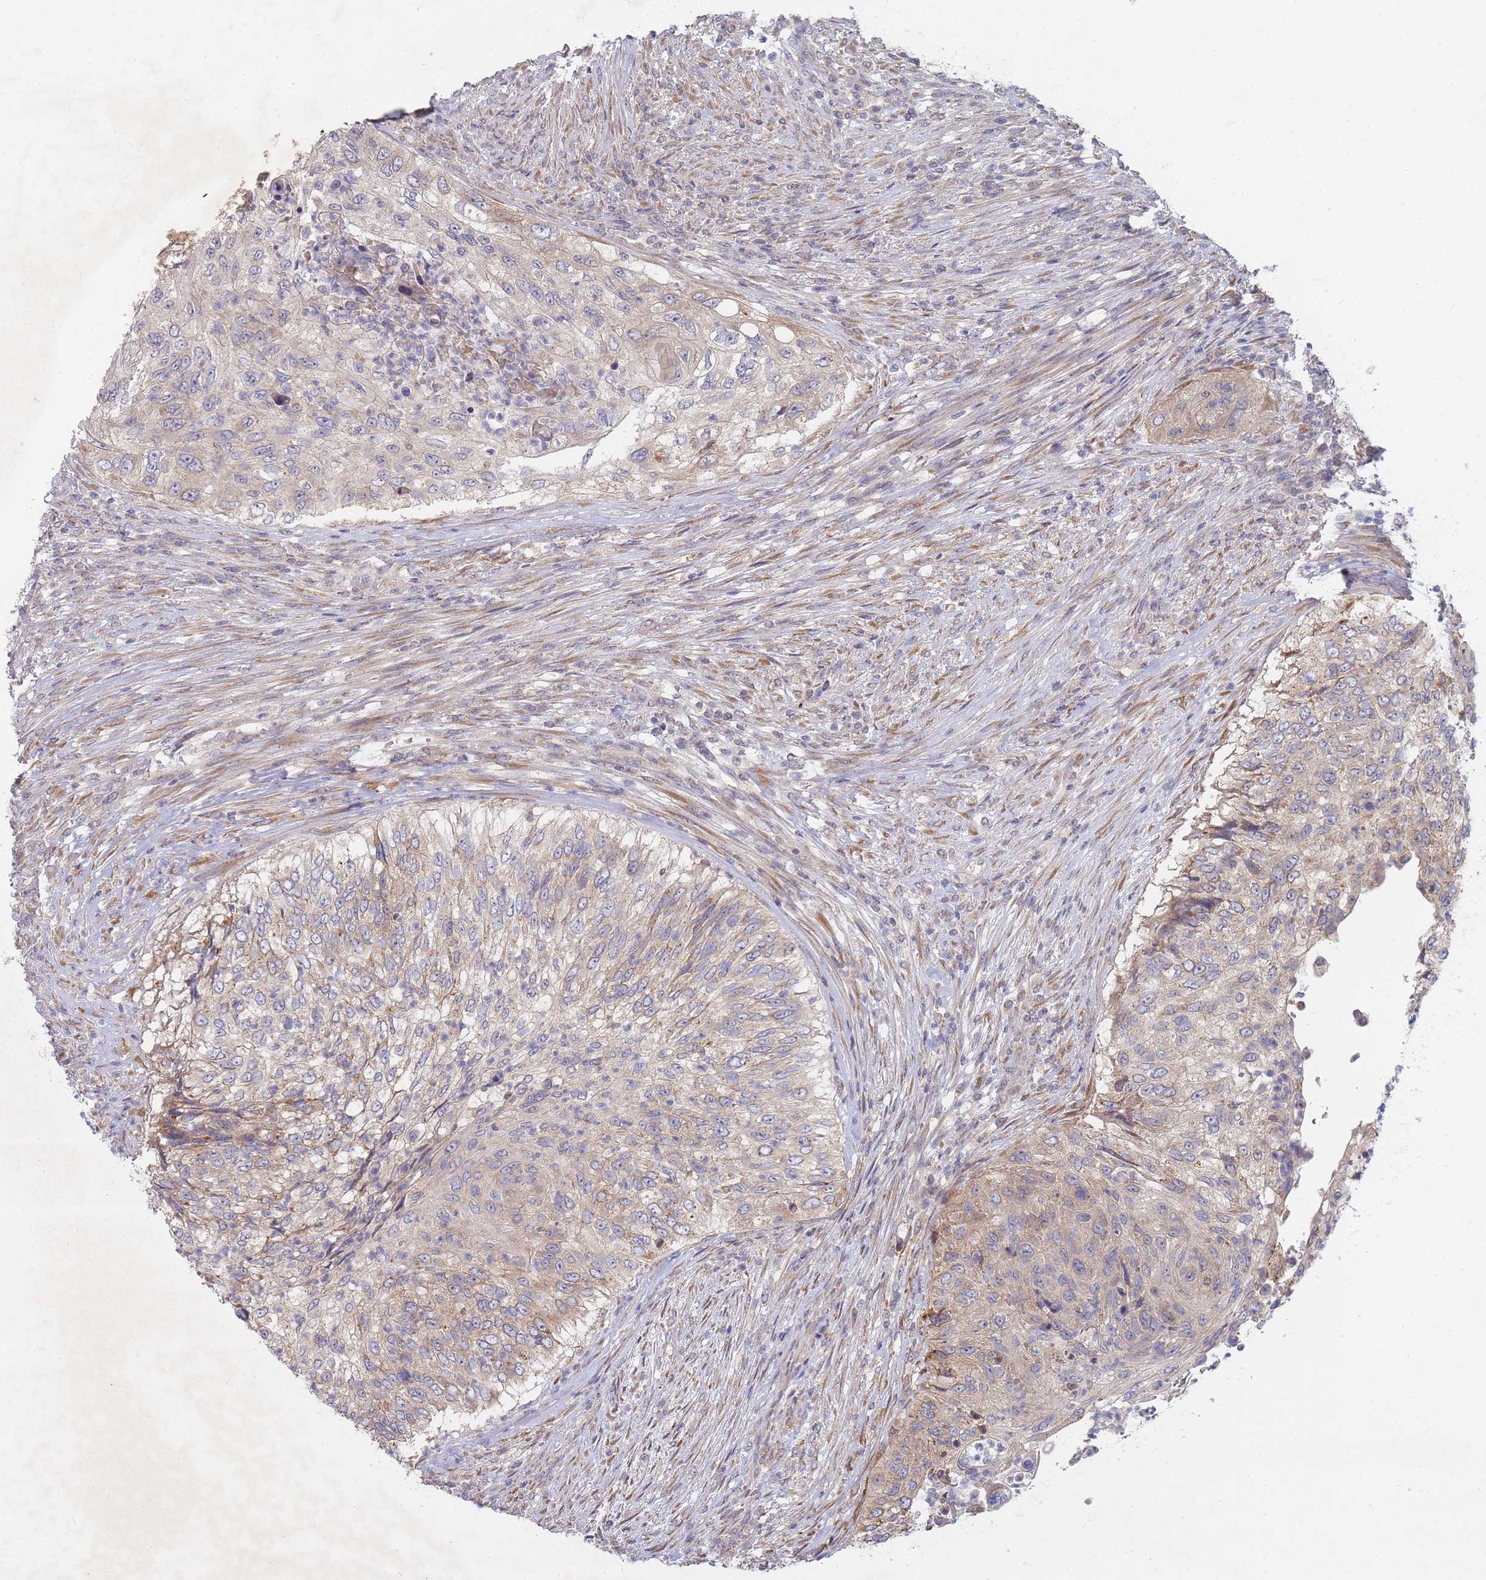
{"staining": {"intensity": "weak", "quantity": "<25%", "location": "cytoplasmic/membranous"}, "tissue": "urothelial cancer", "cell_type": "Tumor cells", "image_type": "cancer", "snomed": [{"axis": "morphology", "description": "Urothelial carcinoma, High grade"}, {"axis": "topography", "description": "Urinary bladder"}], "caption": "This is an immunohistochemistry photomicrograph of urothelial carcinoma (high-grade). There is no positivity in tumor cells.", "gene": "SLC35F5", "patient": {"sex": "female", "age": 60}}